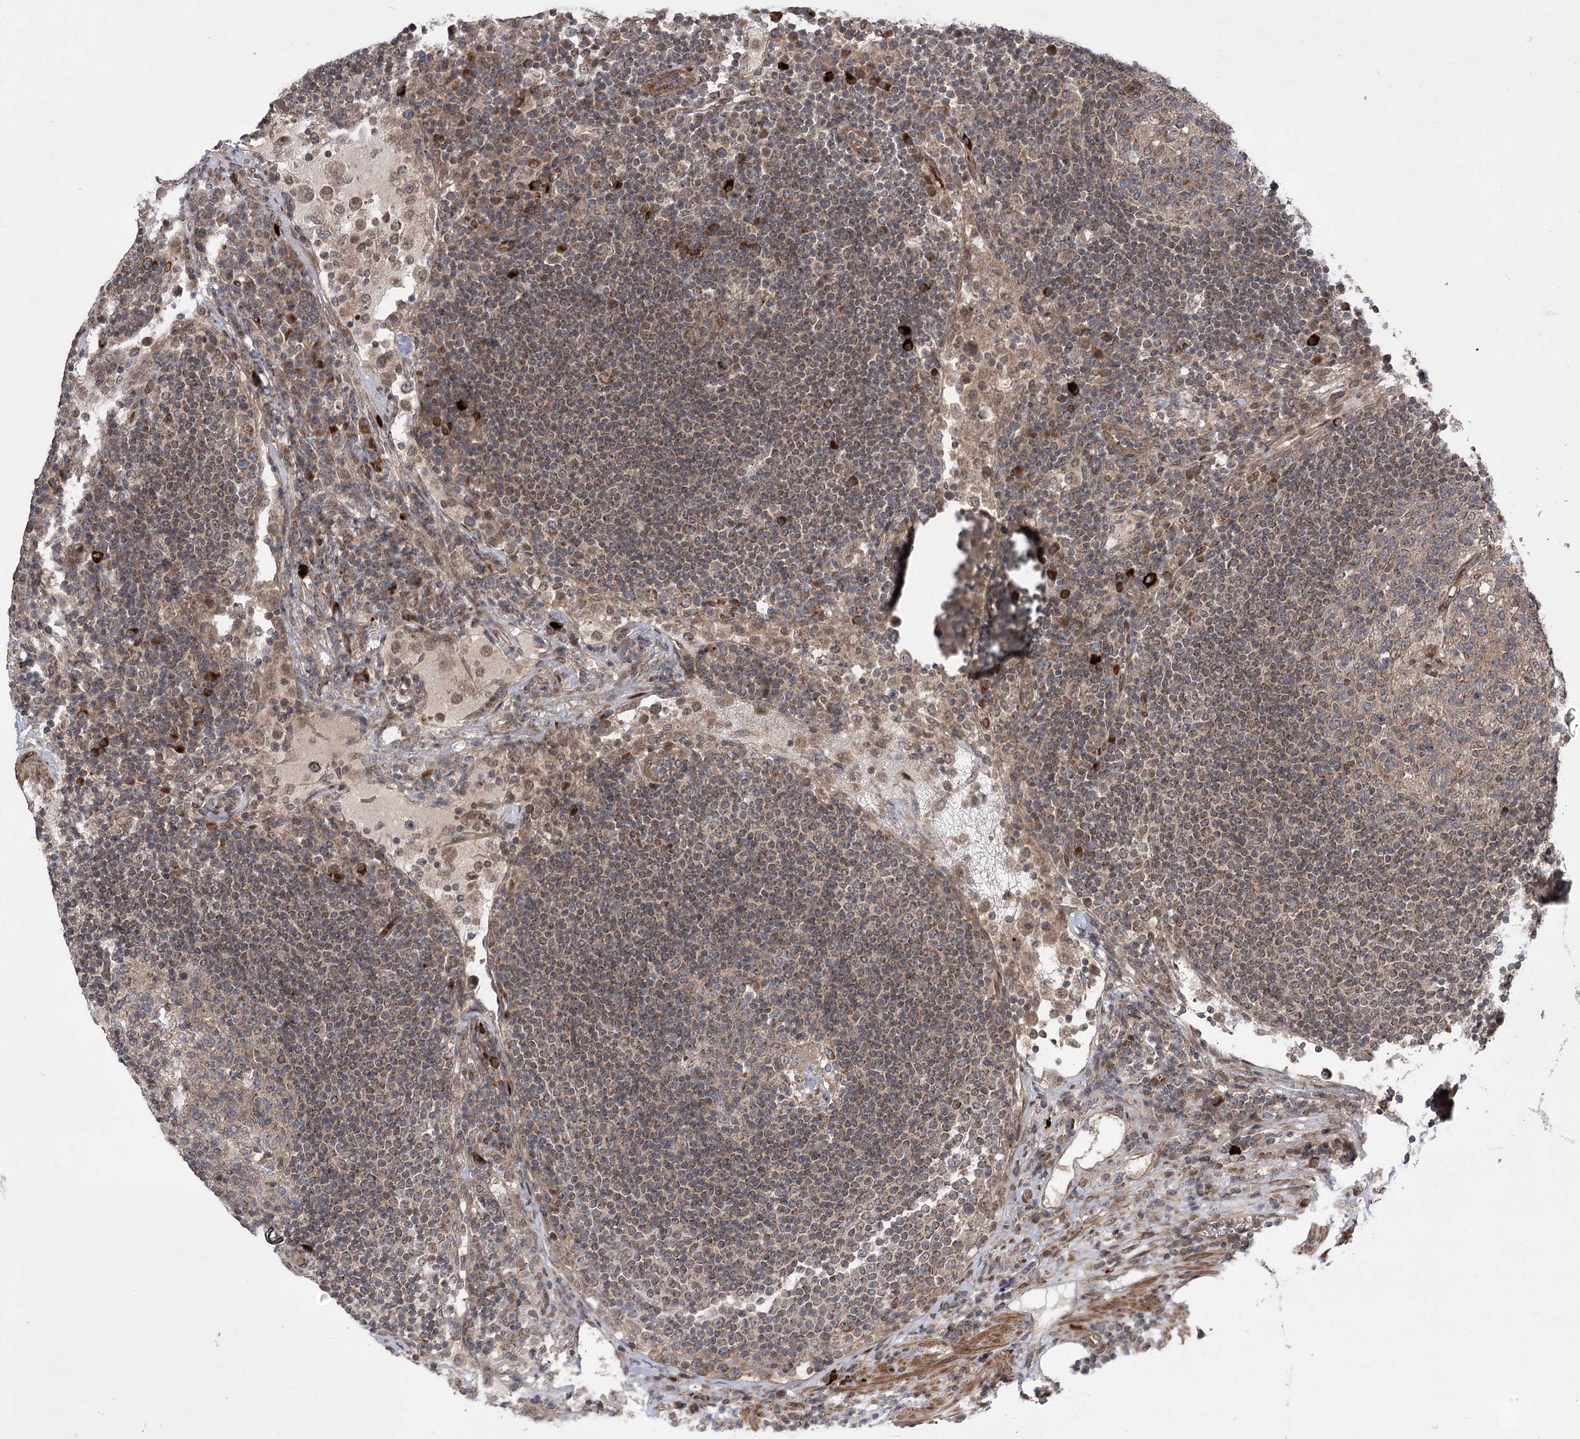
{"staining": {"intensity": "weak", "quantity": "<25%", "location": "cytoplasmic/membranous"}, "tissue": "lymph node", "cell_type": "Germinal center cells", "image_type": "normal", "snomed": [{"axis": "morphology", "description": "Normal tissue, NOS"}, {"axis": "topography", "description": "Lymph node"}], "caption": "An immunohistochemistry (IHC) image of normal lymph node is shown. There is no staining in germinal center cells of lymph node. (DAB (3,3'-diaminobenzidine) immunohistochemistry (IHC) with hematoxylin counter stain).", "gene": "TENM2", "patient": {"sex": "female", "age": 53}}